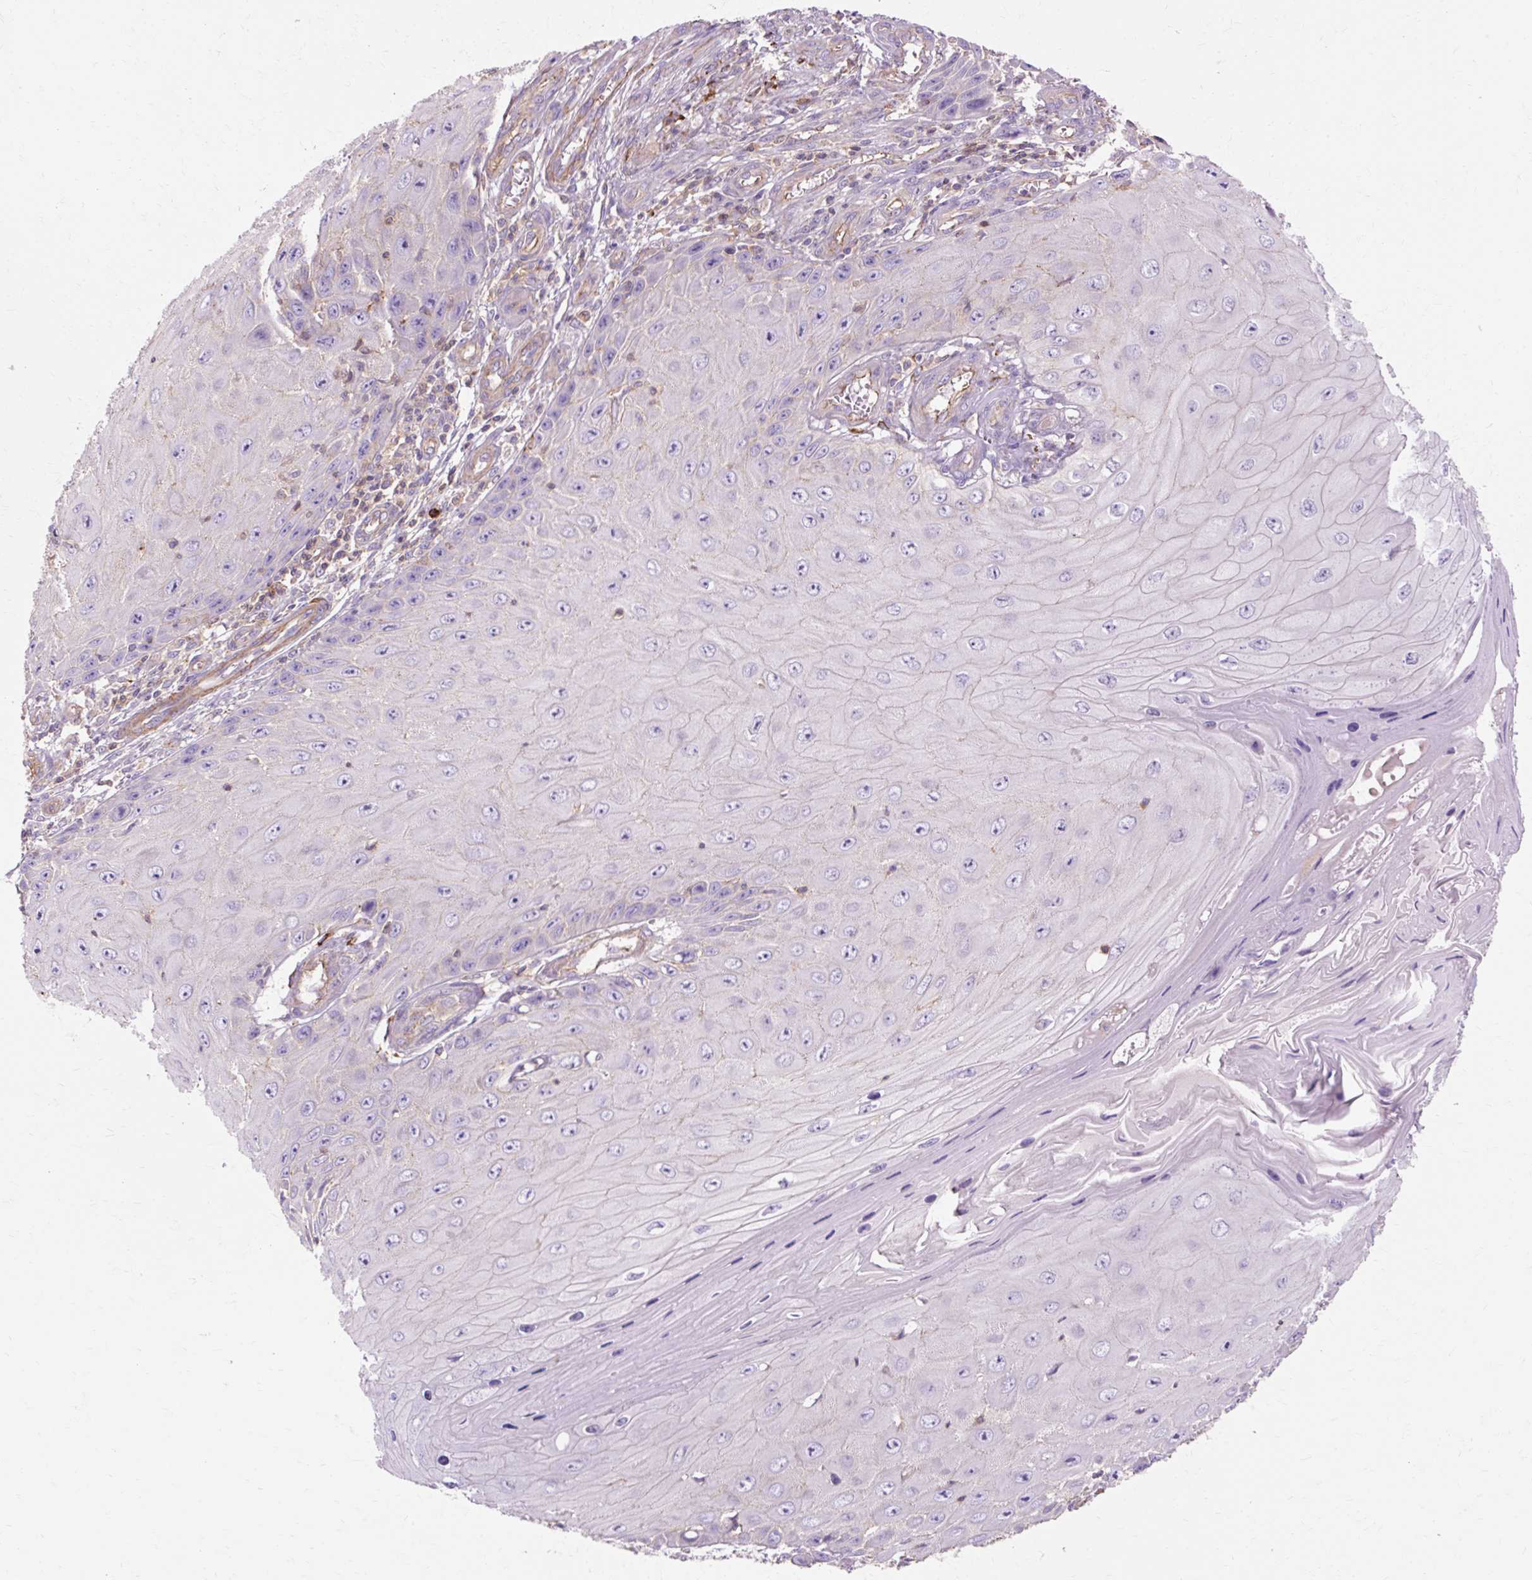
{"staining": {"intensity": "negative", "quantity": "none", "location": "none"}, "tissue": "skin cancer", "cell_type": "Tumor cells", "image_type": "cancer", "snomed": [{"axis": "morphology", "description": "Squamous cell carcinoma, NOS"}, {"axis": "topography", "description": "Skin"}], "caption": "The immunohistochemistry (IHC) photomicrograph has no significant expression in tumor cells of skin cancer (squamous cell carcinoma) tissue.", "gene": "TBC1D2B", "patient": {"sex": "female", "age": 73}}